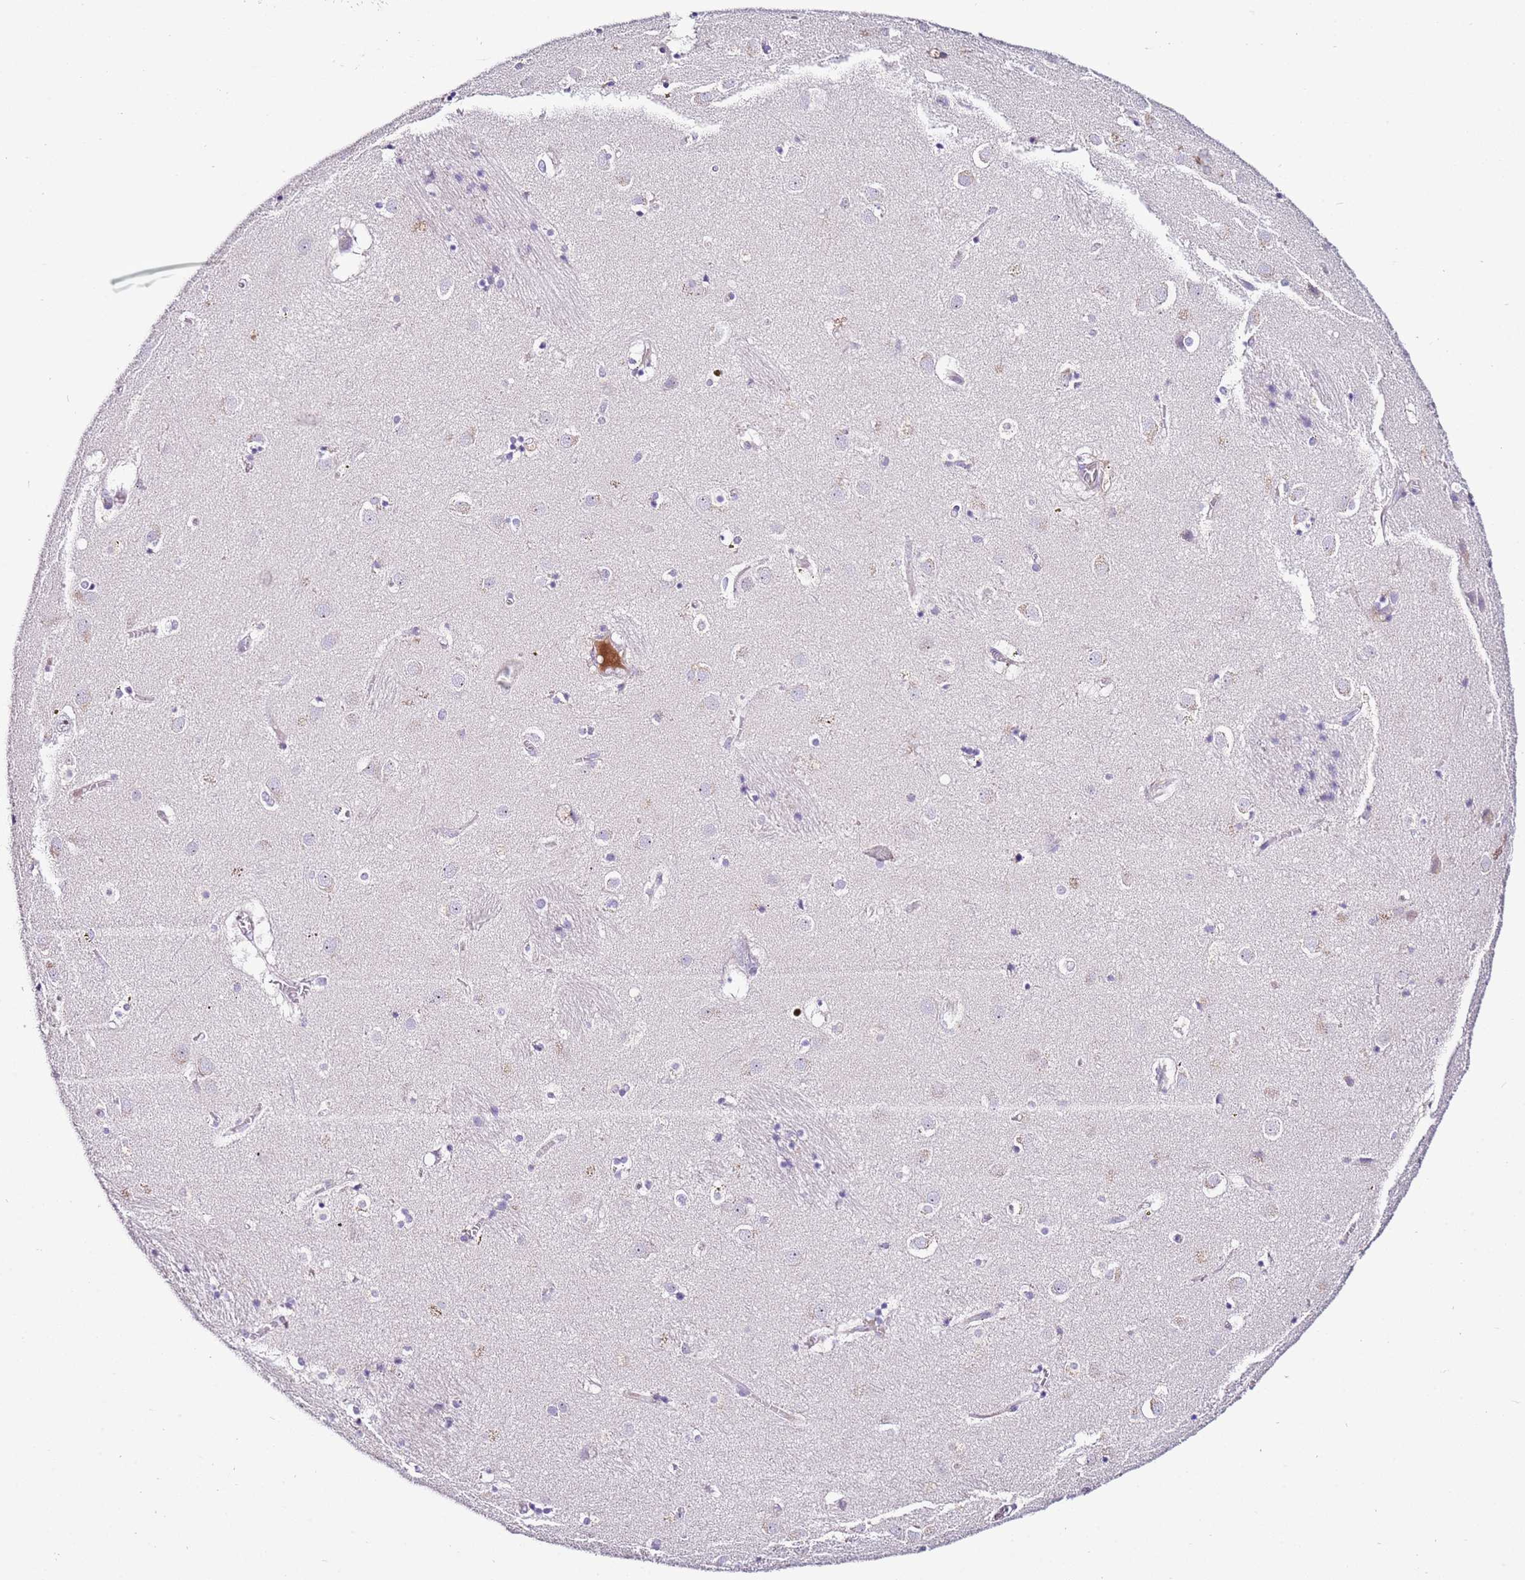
{"staining": {"intensity": "negative", "quantity": "none", "location": "none"}, "tissue": "caudate", "cell_type": "Glial cells", "image_type": "normal", "snomed": [{"axis": "morphology", "description": "Normal tissue, NOS"}, {"axis": "topography", "description": "Lateral ventricle wall"}], "caption": "Histopathology image shows no significant protein positivity in glial cells of unremarkable caudate. Brightfield microscopy of immunohistochemistry (IHC) stained with DAB (3,3'-diaminobenzidine) (brown) and hematoxylin (blue), captured at high magnification.", "gene": "HGD", "patient": {"sex": "male", "age": 70}}